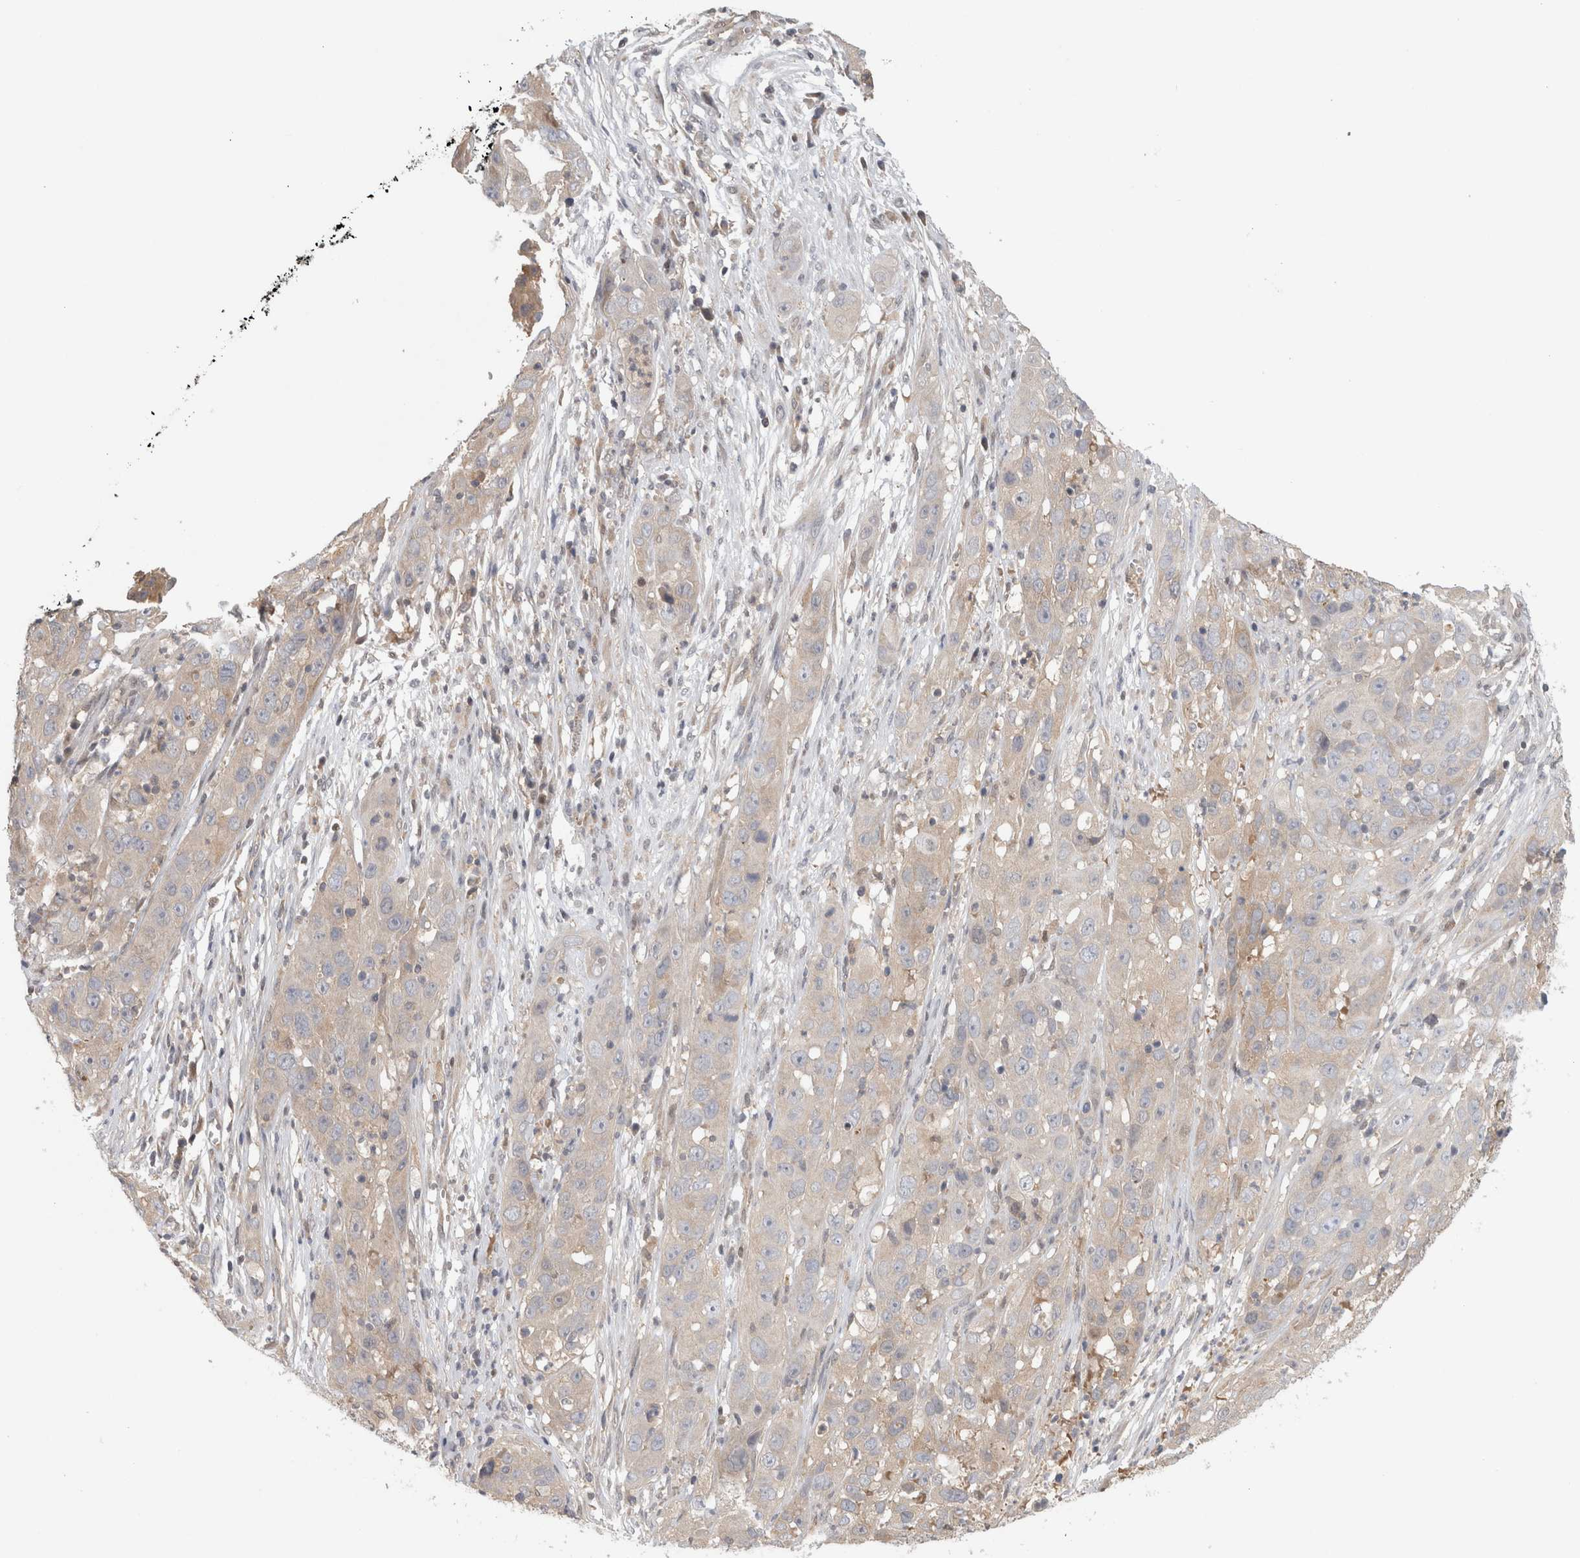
{"staining": {"intensity": "weak", "quantity": "25%-75%", "location": "cytoplasmic/membranous"}, "tissue": "cervical cancer", "cell_type": "Tumor cells", "image_type": "cancer", "snomed": [{"axis": "morphology", "description": "Squamous cell carcinoma, NOS"}, {"axis": "topography", "description": "Cervix"}], "caption": "Immunohistochemical staining of cervical squamous cell carcinoma shows low levels of weak cytoplasmic/membranous expression in approximately 25%-75% of tumor cells.", "gene": "PIGP", "patient": {"sex": "female", "age": 32}}